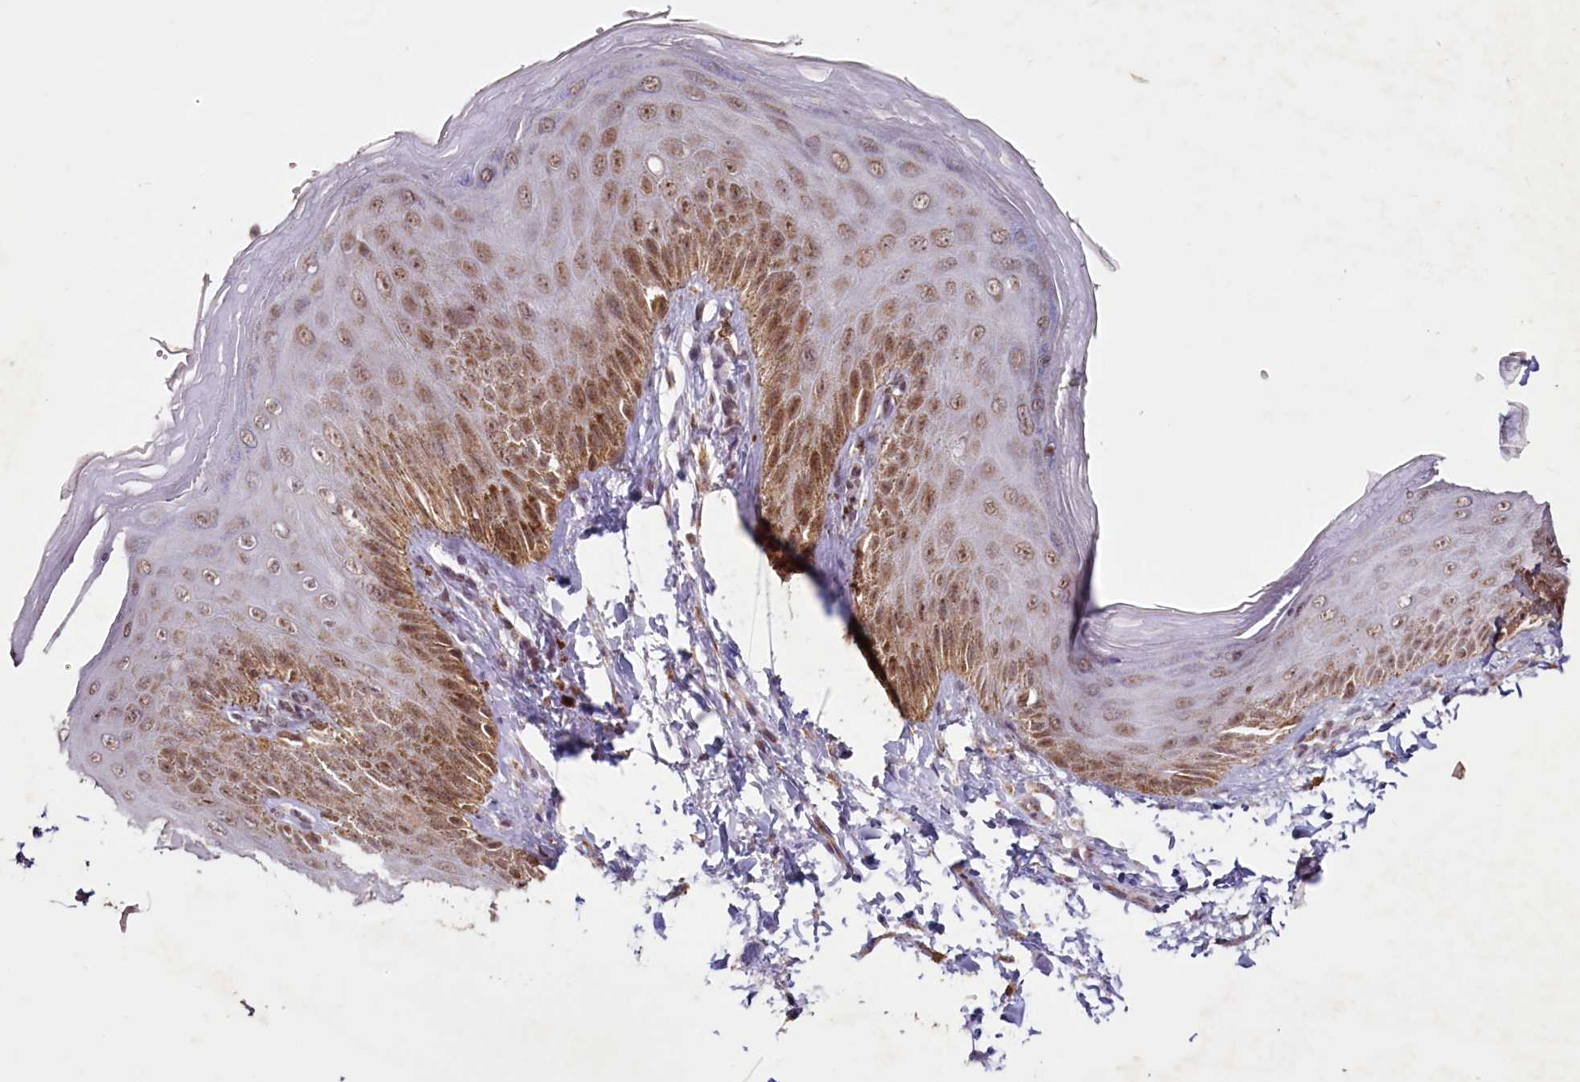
{"staining": {"intensity": "moderate", "quantity": "25%-75%", "location": "cytoplasmic/membranous,nuclear"}, "tissue": "skin", "cell_type": "Epidermal cells", "image_type": "normal", "snomed": [{"axis": "morphology", "description": "Normal tissue, NOS"}, {"axis": "topography", "description": "Anal"}], "caption": "IHC (DAB) staining of normal human skin reveals moderate cytoplasmic/membranous,nuclear protein positivity in approximately 25%-75% of epidermal cells. The staining was performed using DAB to visualize the protein expression in brown, while the nuclei were stained in blue with hematoxylin (Magnification: 20x).", "gene": "PDE6D", "patient": {"sex": "male", "age": 44}}